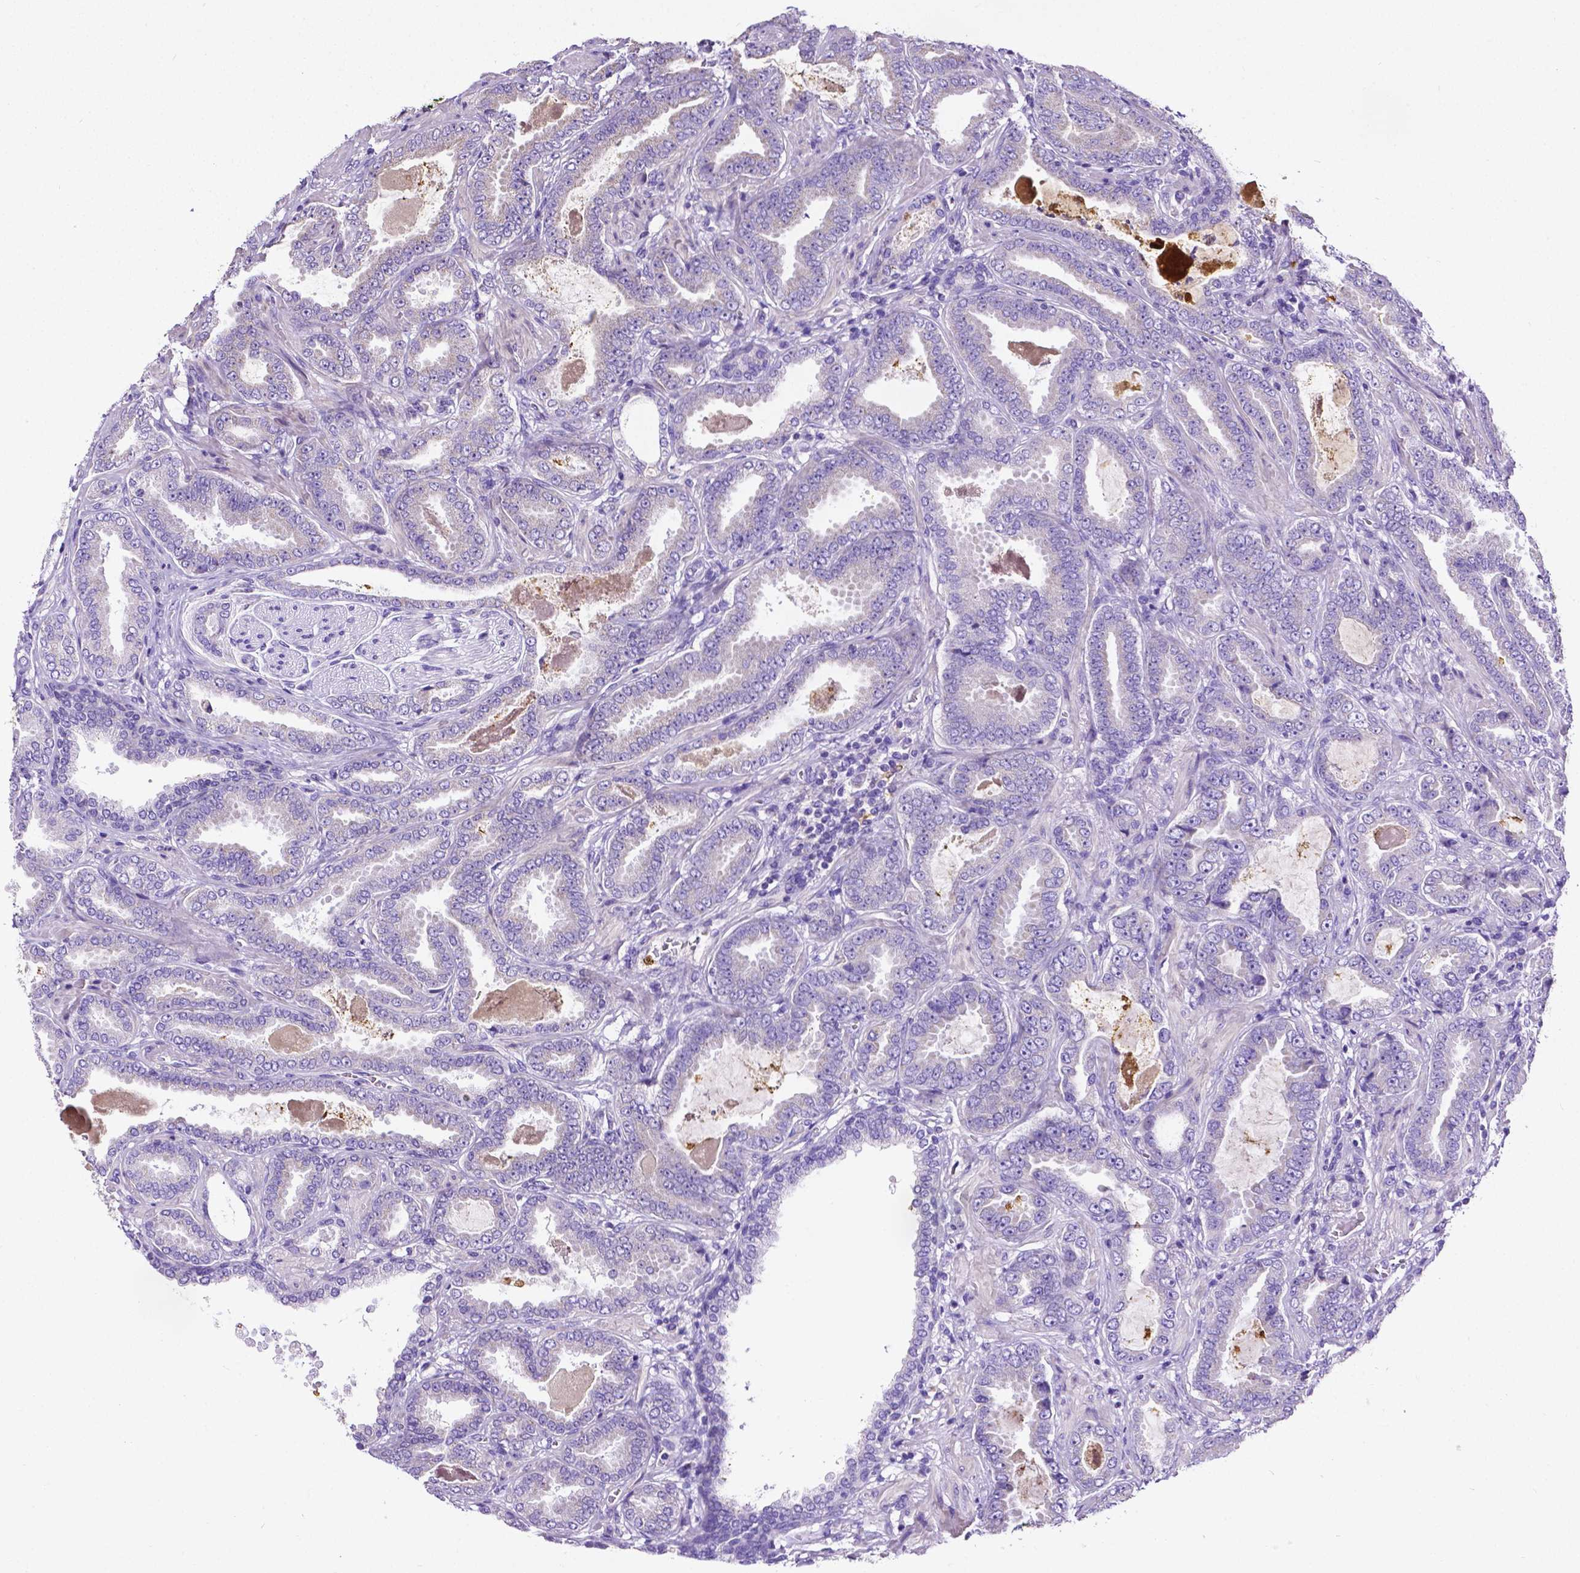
{"staining": {"intensity": "negative", "quantity": "none", "location": "none"}, "tissue": "prostate cancer", "cell_type": "Tumor cells", "image_type": "cancer", "snomed": [{"axis": "morphology", "description": "Adenocarcinoma, NOS"}, {"axis": "topography", "description": "Prostate"}], "caption": "This is an immunohistochemistry image of prostate cancer. There is no positivity in tumor cells.", "gene": "MMP9", "patient": {"sex": "male", "age": 64}}